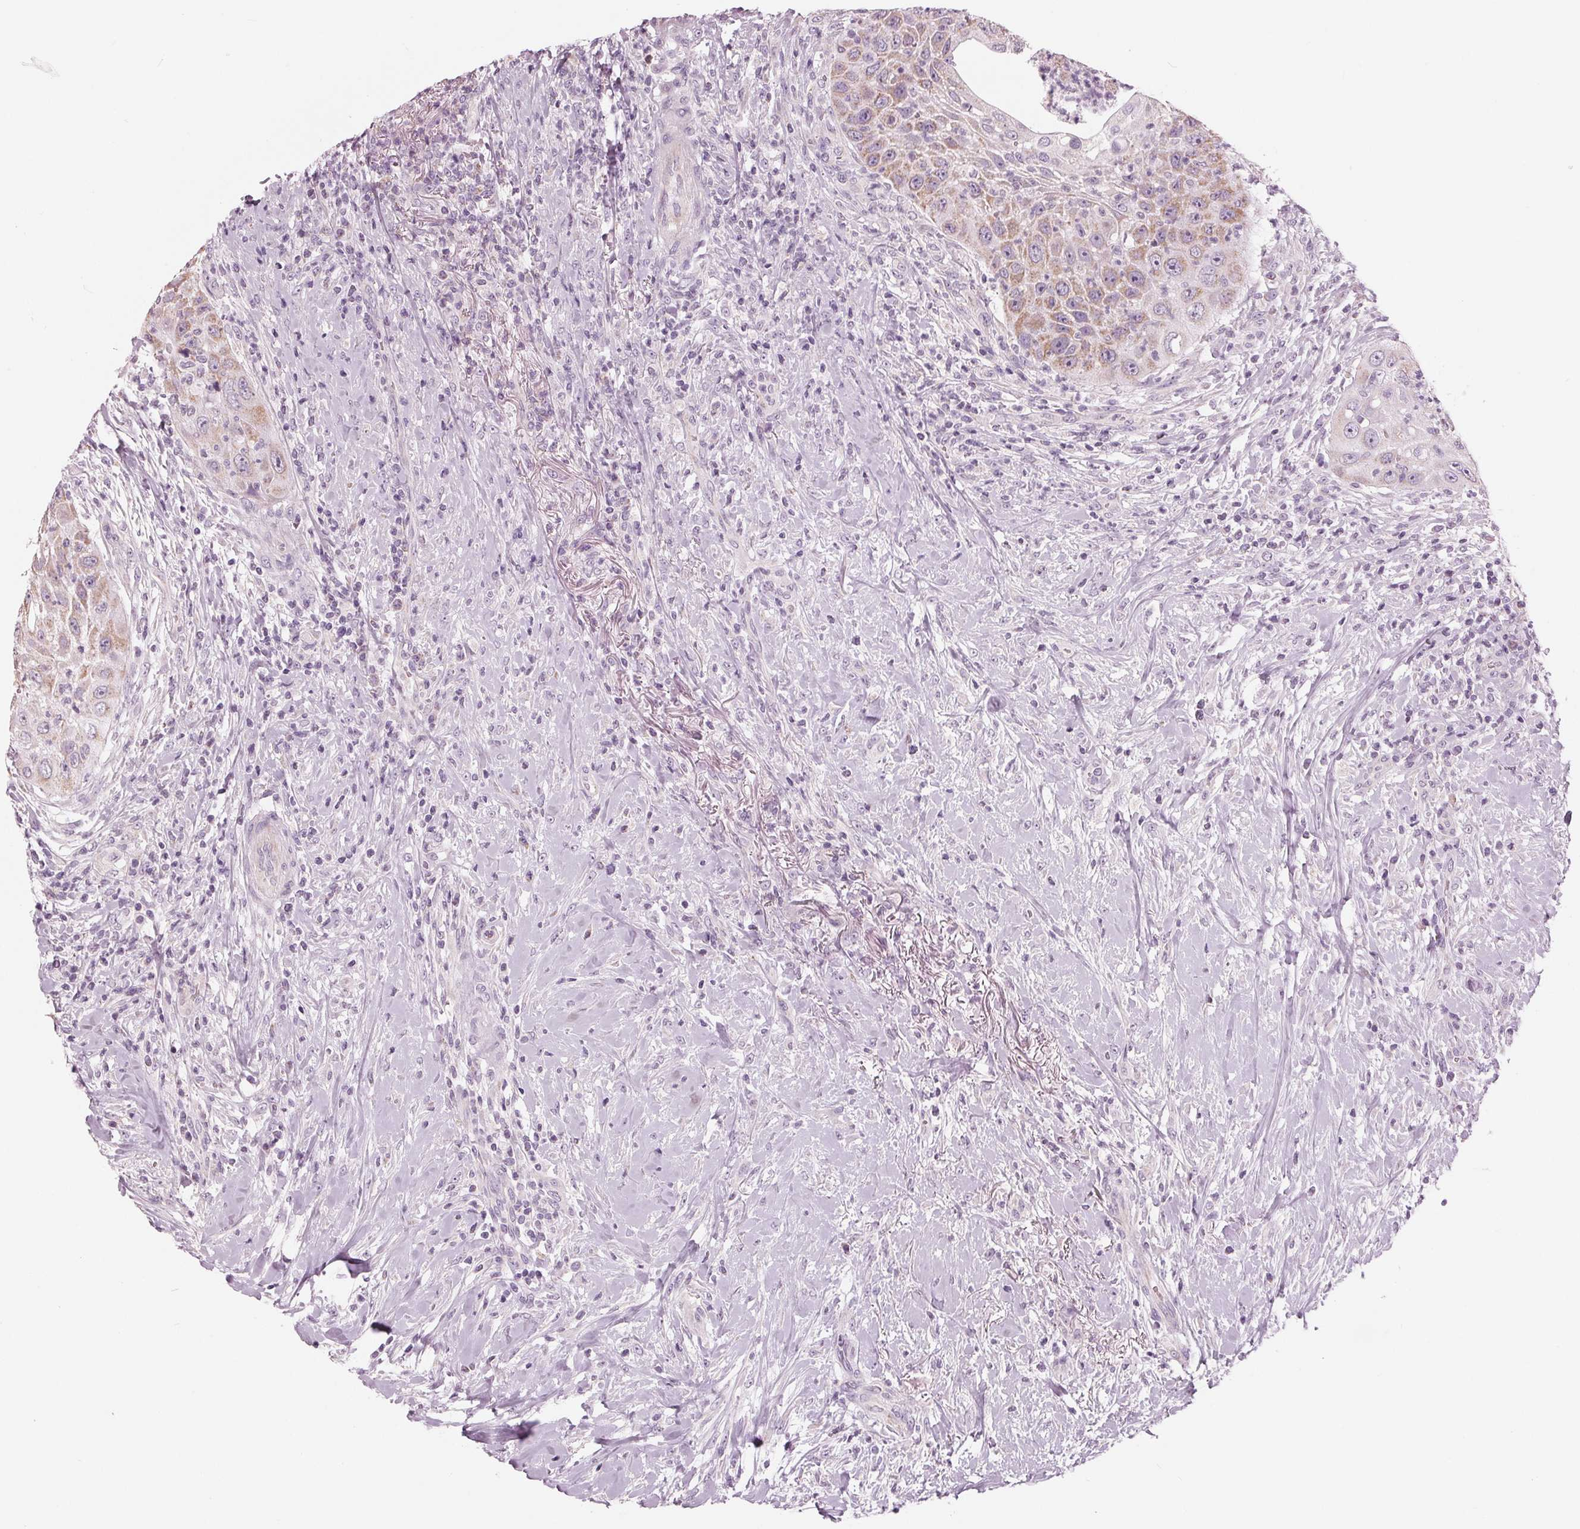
{"staining": {"intensity": "moderate", "quantity": "25%-75%", "location": "cytoplasmic/membranous"}, "tissue": "head and neck cancer", "cell_type": "Tumor cells", "image_type": "cancer", "snomed": [{"axis": "morphology", "description": "Squamous cell carcinoma, NOS"}, {"axis": "topography", "description": "Head-Neck"}], "caption": "A brown stain labels moderate cytoplasmic/membranous staining of a protein in head and neck cancer (squamous cell carcinoma) tumor cells.", "gene": "SAMD4A", "patient": {"sex": "male", "age": 69}}